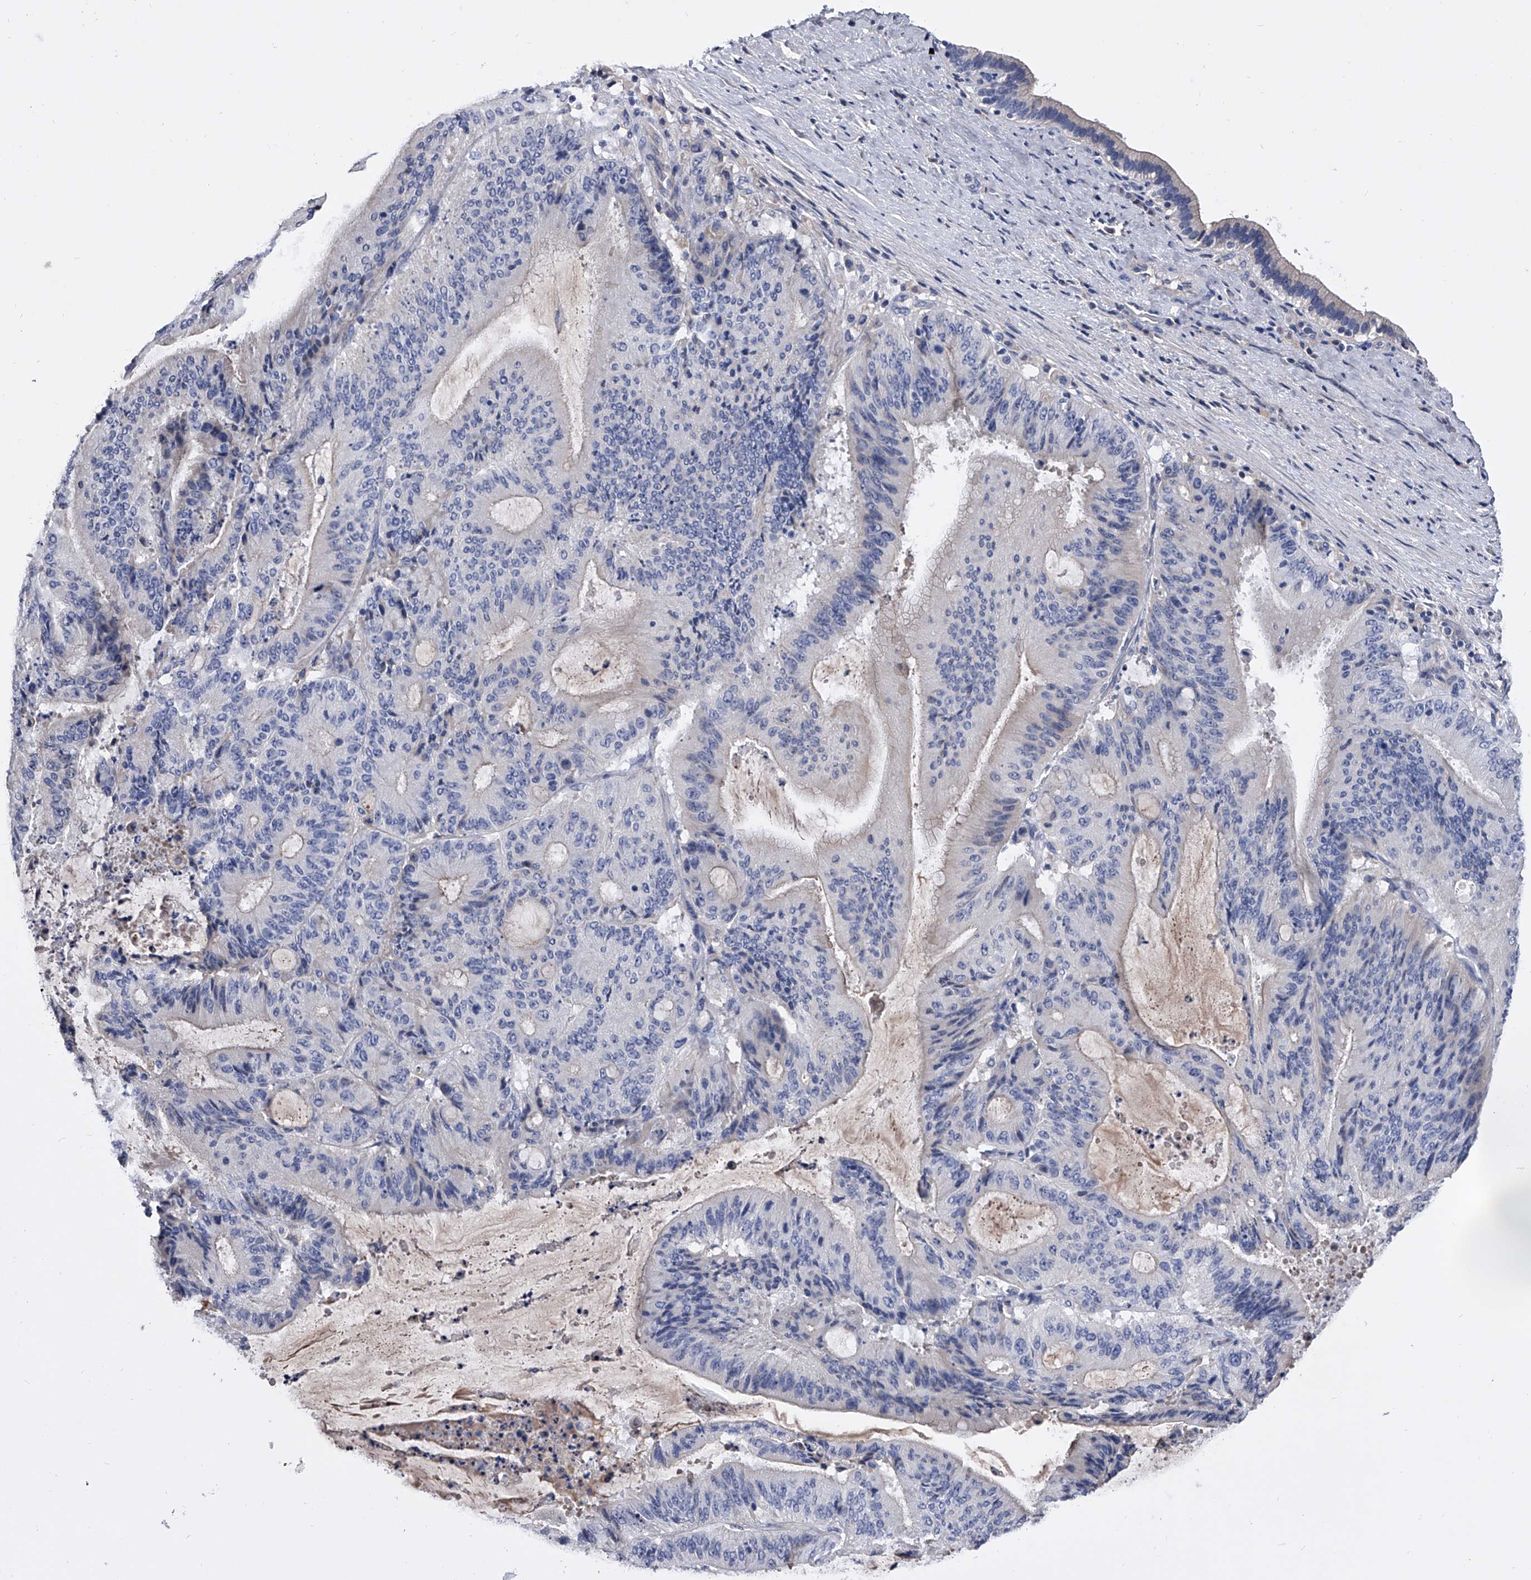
{"staining": {"intensity": "negative", "quantity": "none", "location": "none"}, "tissue": "liver cancer", "cell_type": "Tumor cells", "image_type": "cancer", "snomed": [{"axis": "morphology", "description": "Normal tissue, NOS"}, {"axis": "morphology", "description": "Cholangiocarcinoma"}, {"axis": "topography", "description": "Liver"}, {"axis": "topography", "description": "Peripheral nerve tissue"}], "caption": "Tumor cells are negative for protein expression in human liver cholangiocarcinoma.", "gene": "EFCAB7", "patient": {"sex": "female", "age": 73}}